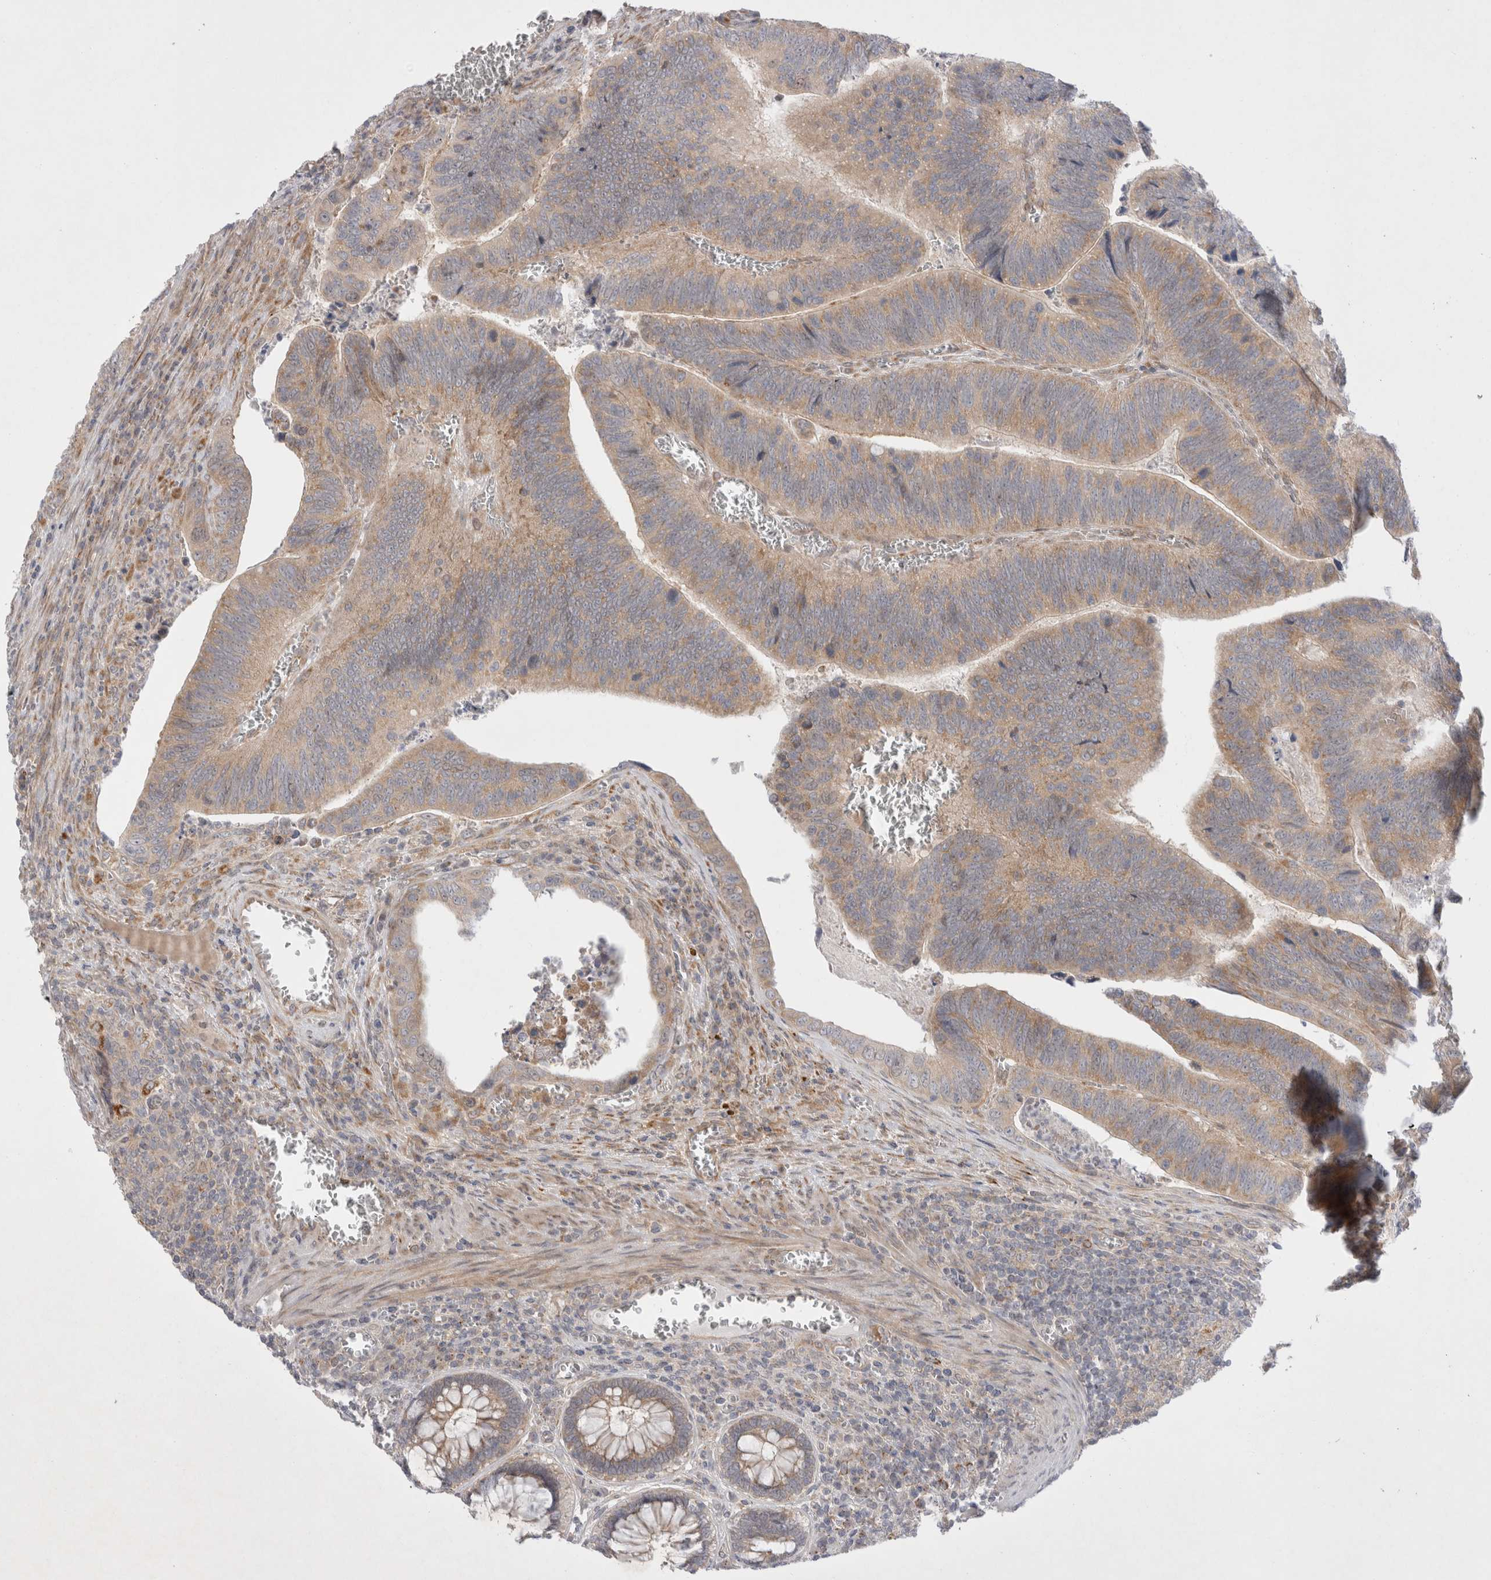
{"staining": {"intensity": "weak", "quantity": ">75%", "location": "cytoplasmic/membranous"}, "tissue": "colorectal cancer", "cell_type": "Tumor cells", "image_type": "cancer", "snomed": [{"axis": "morphology", "description": "Inflammation, NOS"}, {"axis": "morphology", "description": "Adenocarcinoma, NOS"}, {"axis": "topography", "description": "Colon"}], "caption": "A low amount of weak cytoplasmic/membranous positivity is seen in about >75% of tumor cells in colorectal cancer tissue.", "gene": "NPC1", "patient": {"sex": "male", "age": 72}}